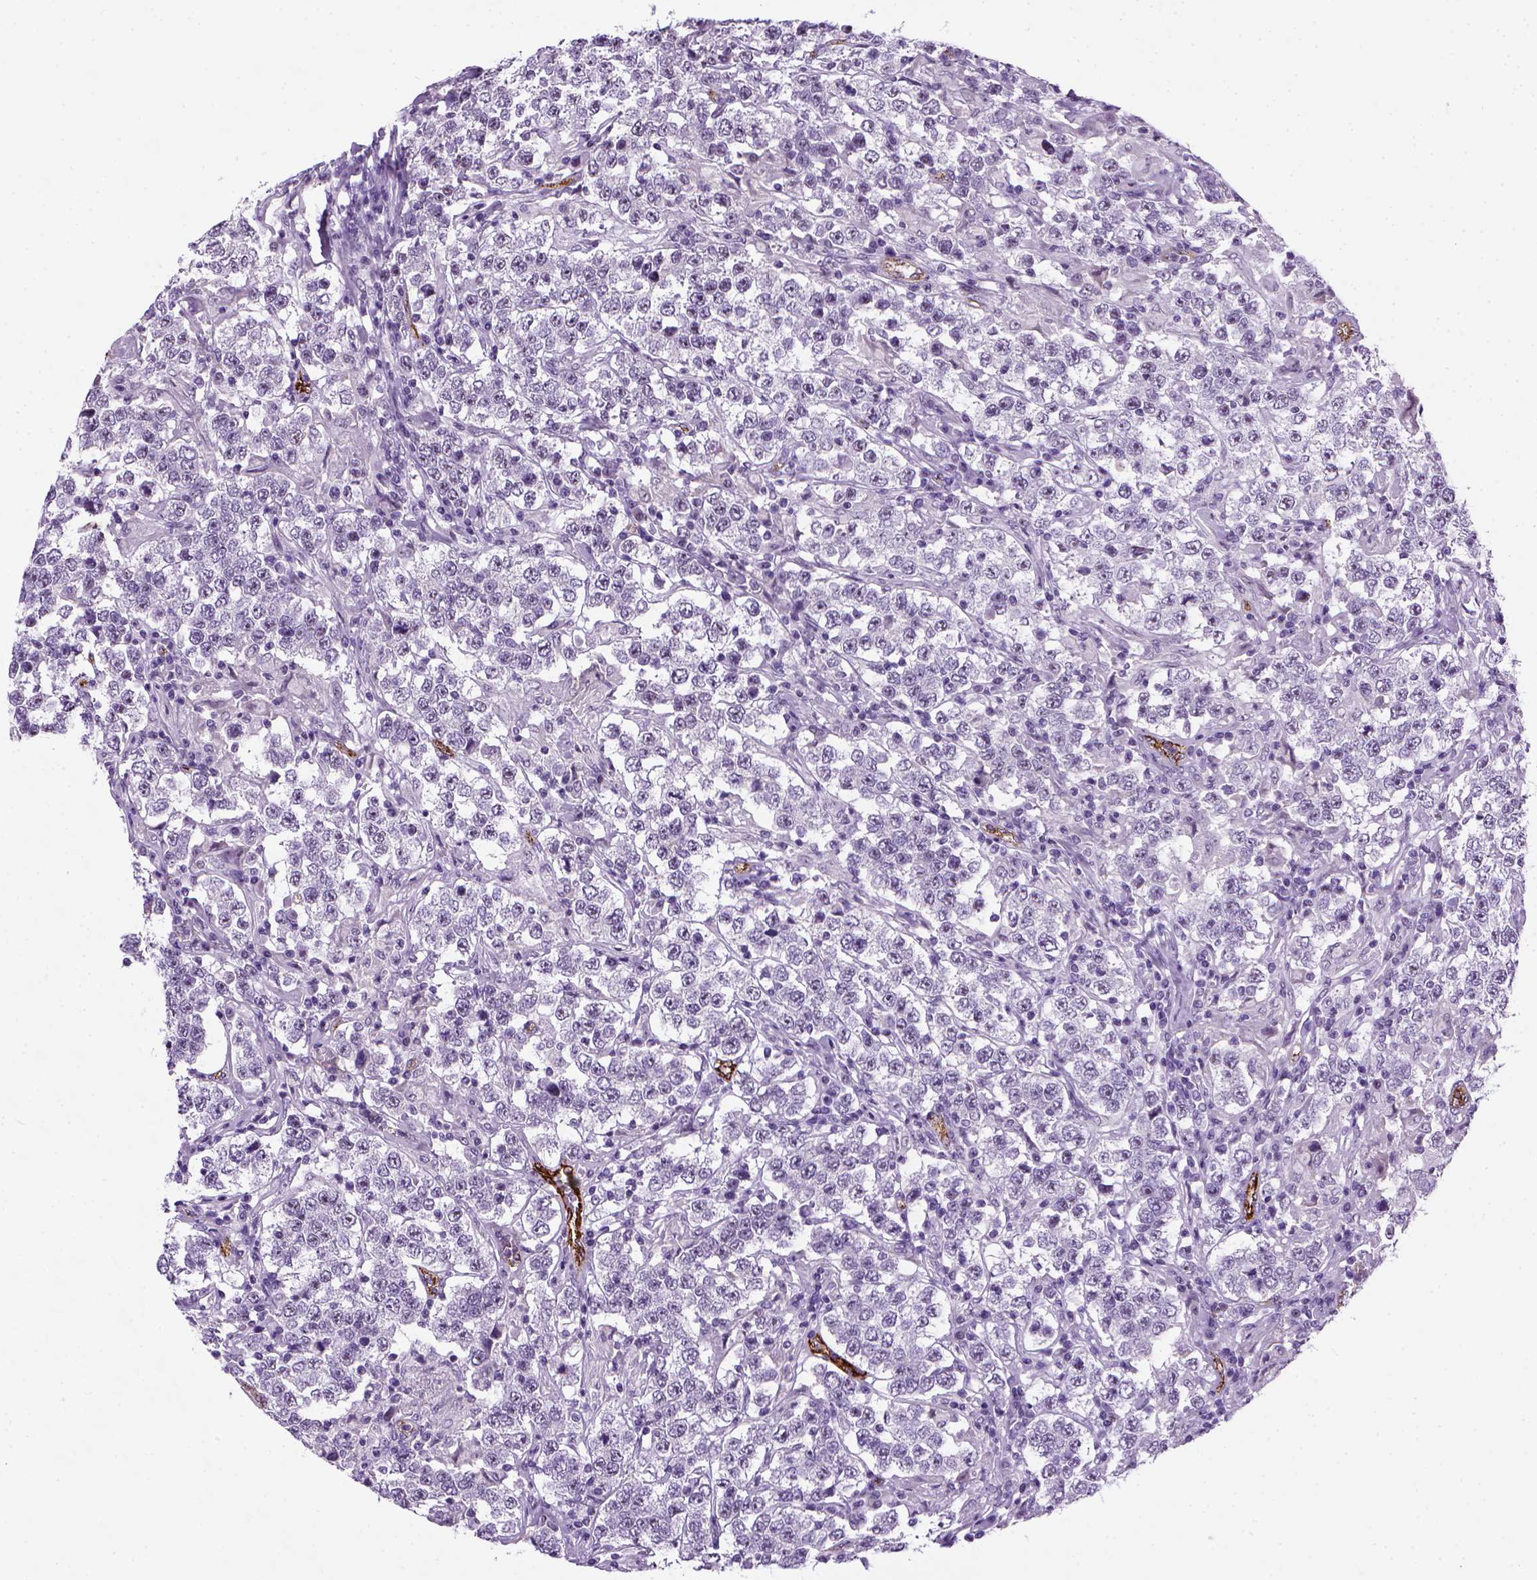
{"staining": {"intensity": "negative", "quantity": "none", "location": "none"}, "tissue": "testis cancer", "cell_type": "Tumor cells", "image_type": "cancer", "snomed": [{"axis": "morphology", "description": "Seminoma, NOS"}, {"axis": "morphology", "description": "Carcinoma, Embryonal, NOS"}, {"axis": "topography", "description": "Testis"}], "caption": "High magnification brightfield microscopy of seminoma (testis) stained with DAB (brown) and counterstained with hematoxylin (blue): tumor cells show no significant positivity.", "gene": "VWF", "patient": {"sex": "male", "age": 41}}